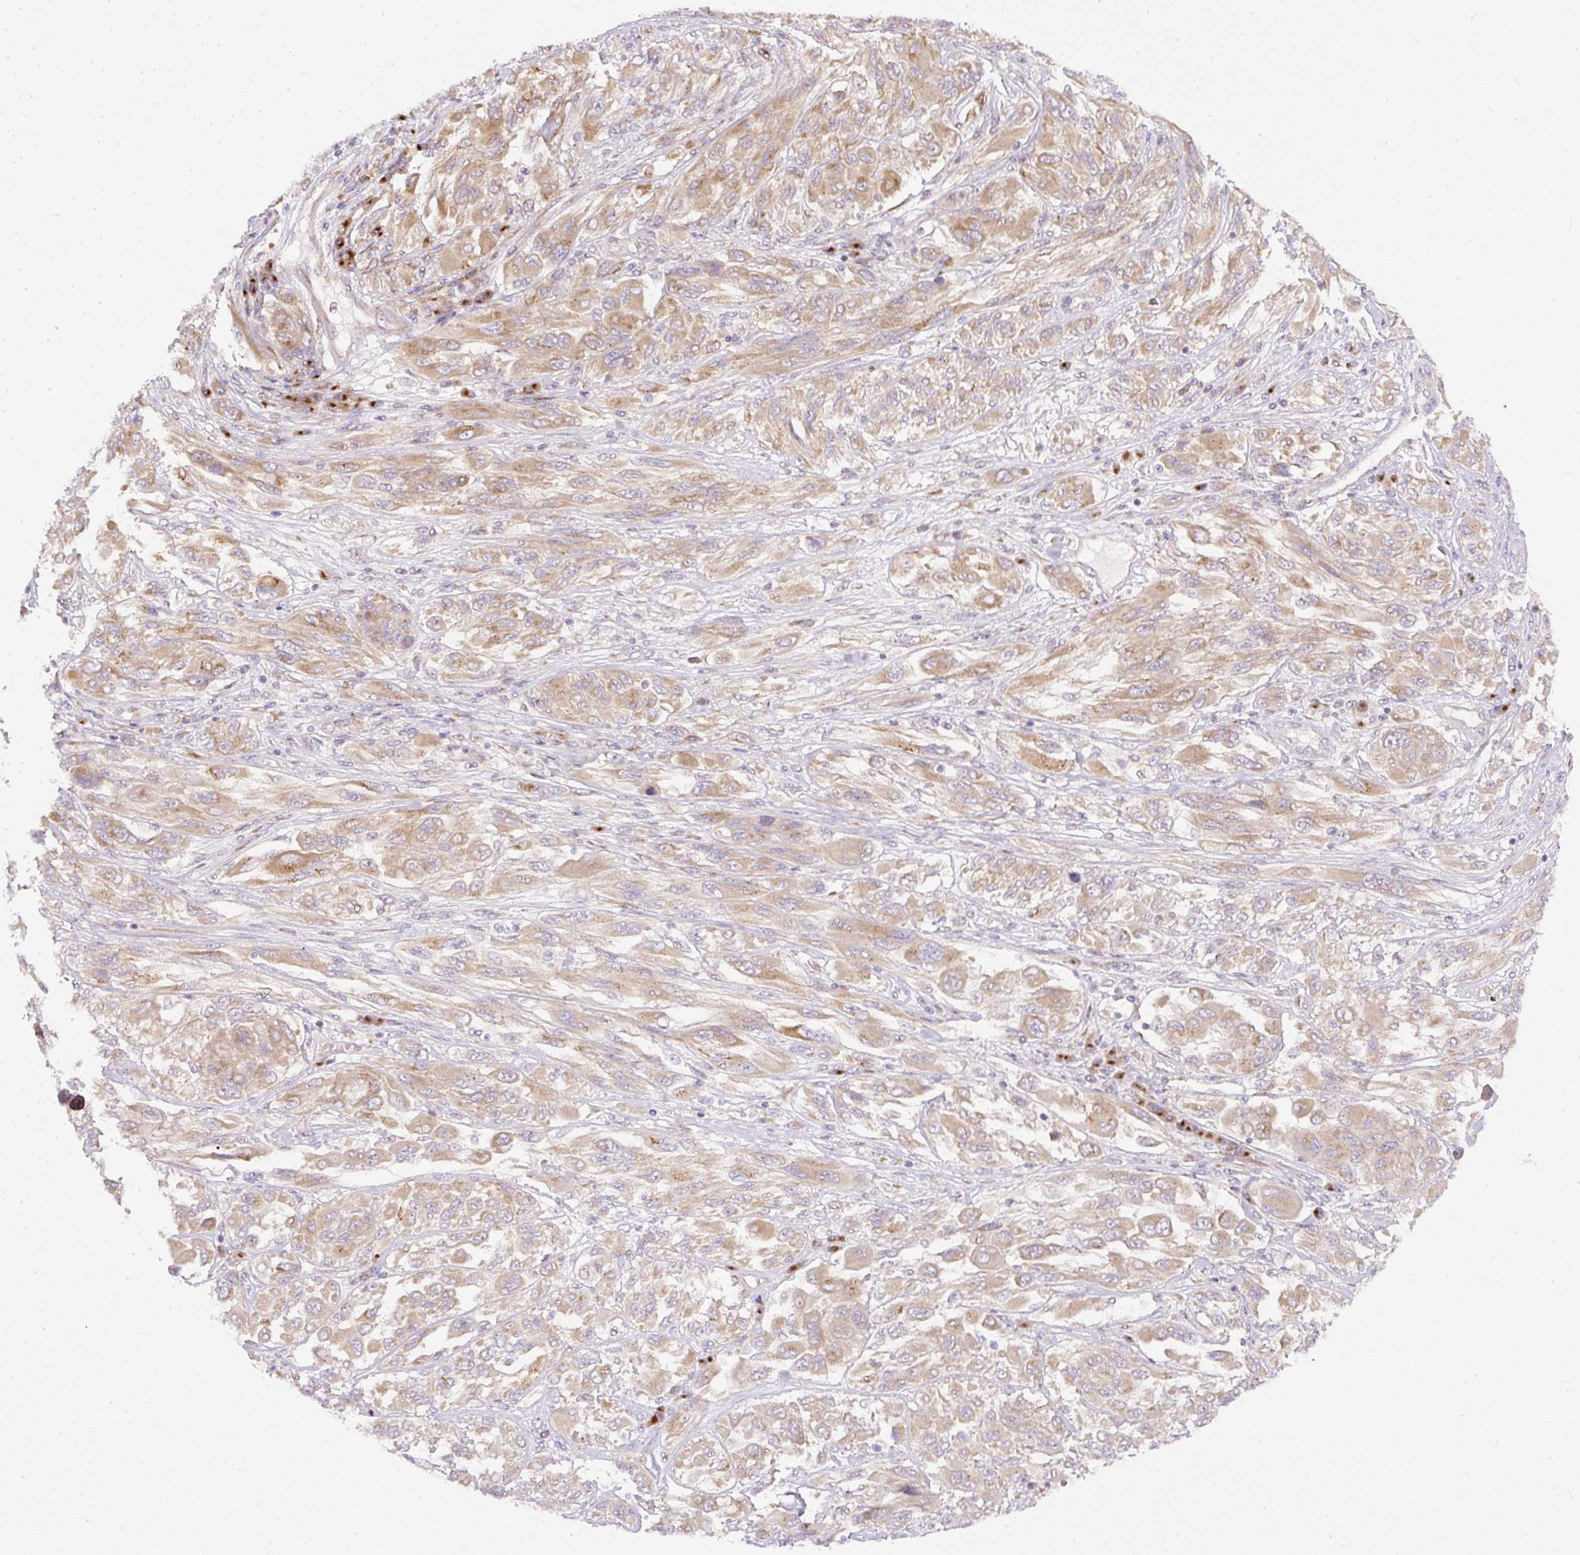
{"staining": {"intensity": "moderate", "quantity": ">75%", "location": "cytoplasmic/membranous"}, "tissue": "melanoma", "cell_type": "Tumor cells", "image_type": "cancer", "snomed": [{"axis": "morphology", "description": "Malignant melanoma, NOS"}, {"axis": "topography", "description": "Skin"}], "caption": "This is an image of immunohistochemistry (IHC) staining of malignant melanoma, which shows moderate positivity in the cytoplasmic/membranous of tumor cells.", "gene": "MLX", "patient": {"sex": "female", "age": 91}}